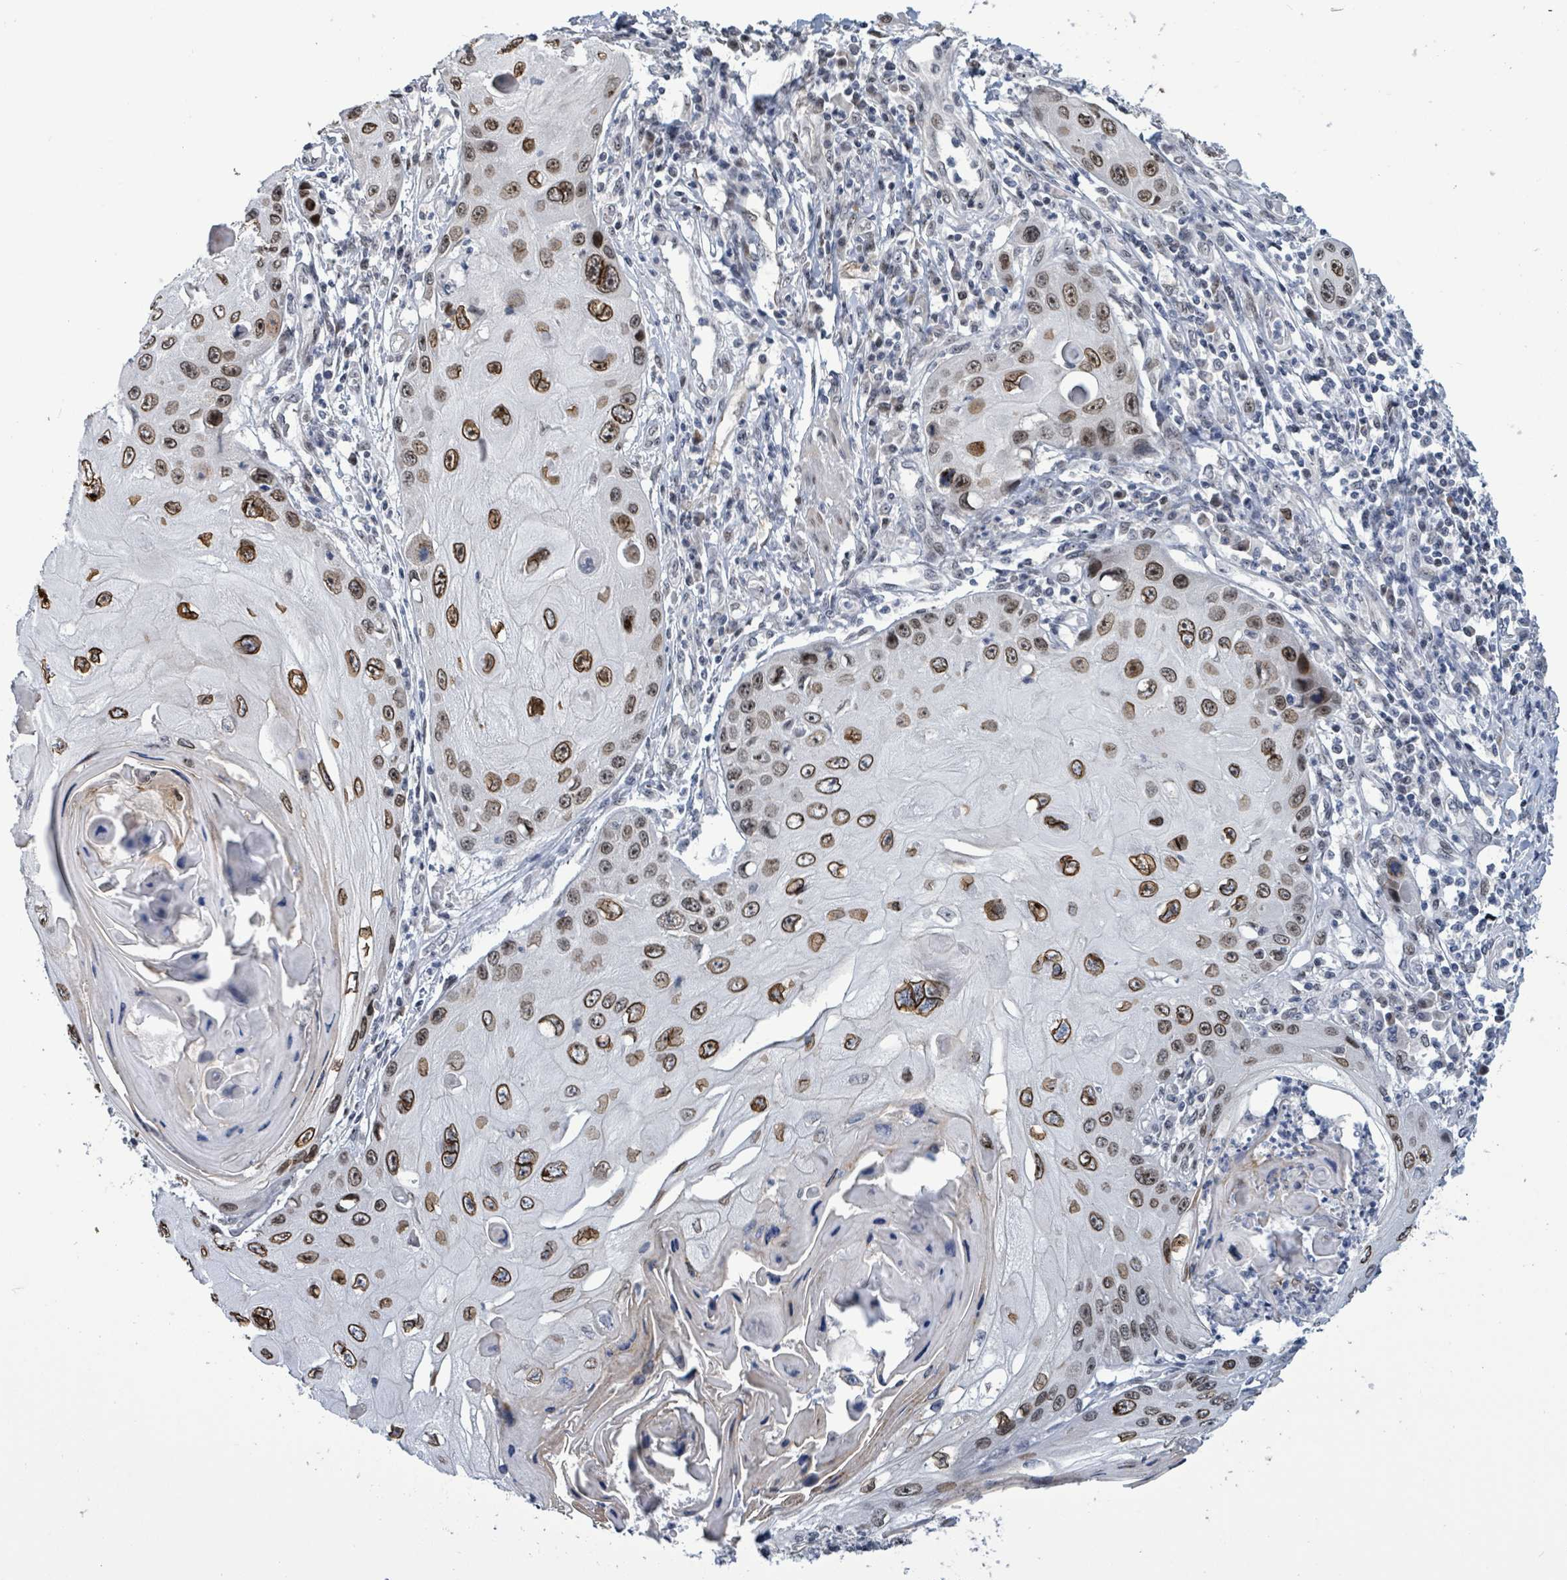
{"staining": {"intensity": "strong", "quantity": ">75%", "location": "cytoplasmic/membranous,nuclear"}, "tissue": "skin cancer", "cell_type": "Tumor cells", "image_type": "cancer", "snomed": [{"axis": "morphology", "description": "Squamous cell carcinoma, NOS"}, {"axis": "topography", "description": "Skin"}, {"axis": "topography", "description": "Vulva"}], "caption": "Immunohistochemistry (IHC) histopathology image of human squamous cell carcinoma (skin) stained for a protein (brown), which exhibits high levels of strong cytoplasmic/membranous and nuclear expression in approximately >75% of tumor cells.", "gene": "RRN3", "patient": {"sex": "female", "age": 44}}